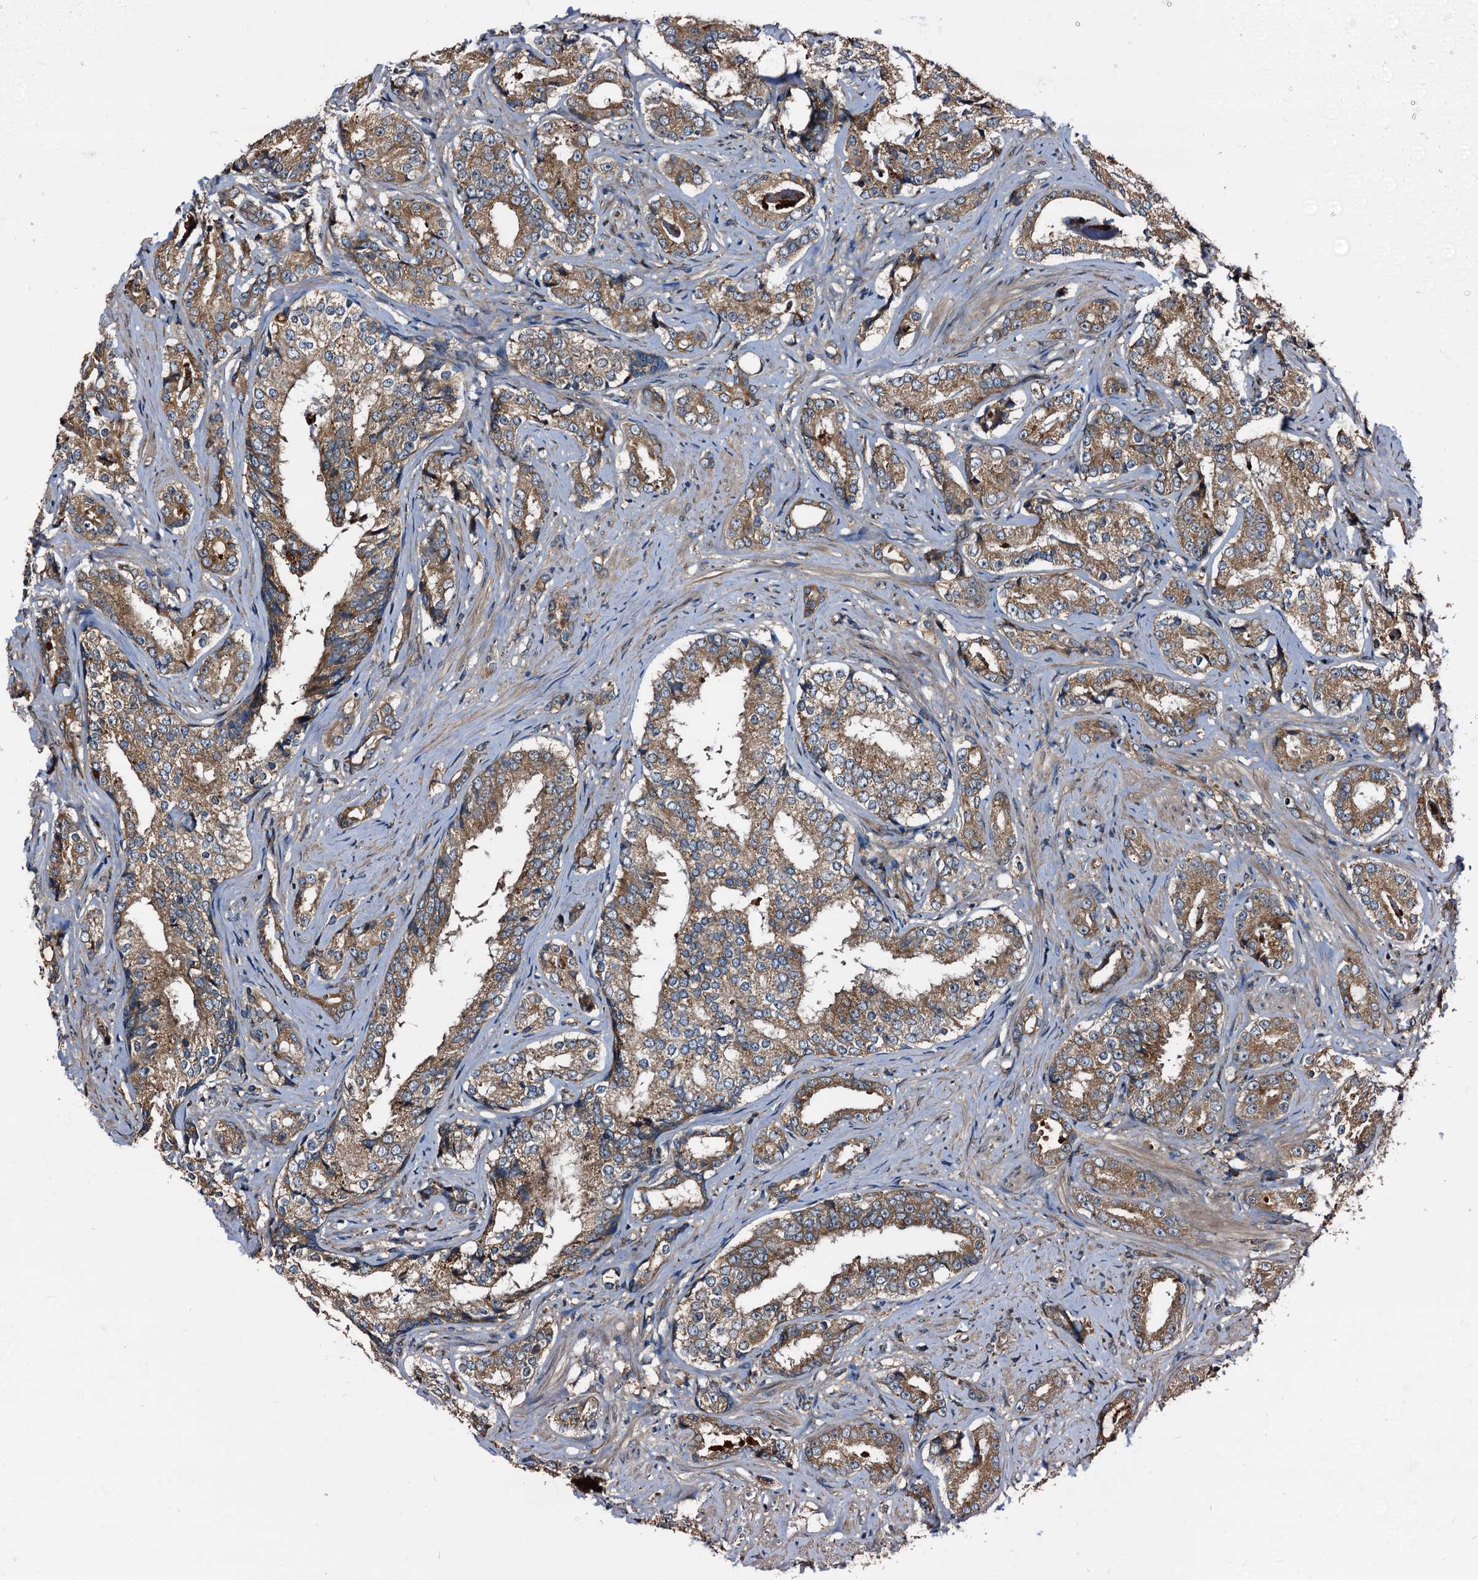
{"staining": {"intensity": "moderate", "quantity": ">75%", "location": "cytoplasmic/membranous"}, "tissue": "prostate cancer", "cell_type": "Tumor cells", "image_type": "cancer", "snomed": [{"axis": "morphology", "description": "Adenocarcinoma, High grade"}, {"axis": "topography", "description": "Prostate"}], "caption": "This is a histology image of immunohistochemistry staining of adenocarcinoma (high-grade) (prostate), which shows moderate expression in the cytoplasmic/membranous of tumor cells.", "gene": "PEX5", "patient": {"sex": "male", "age": 58}}